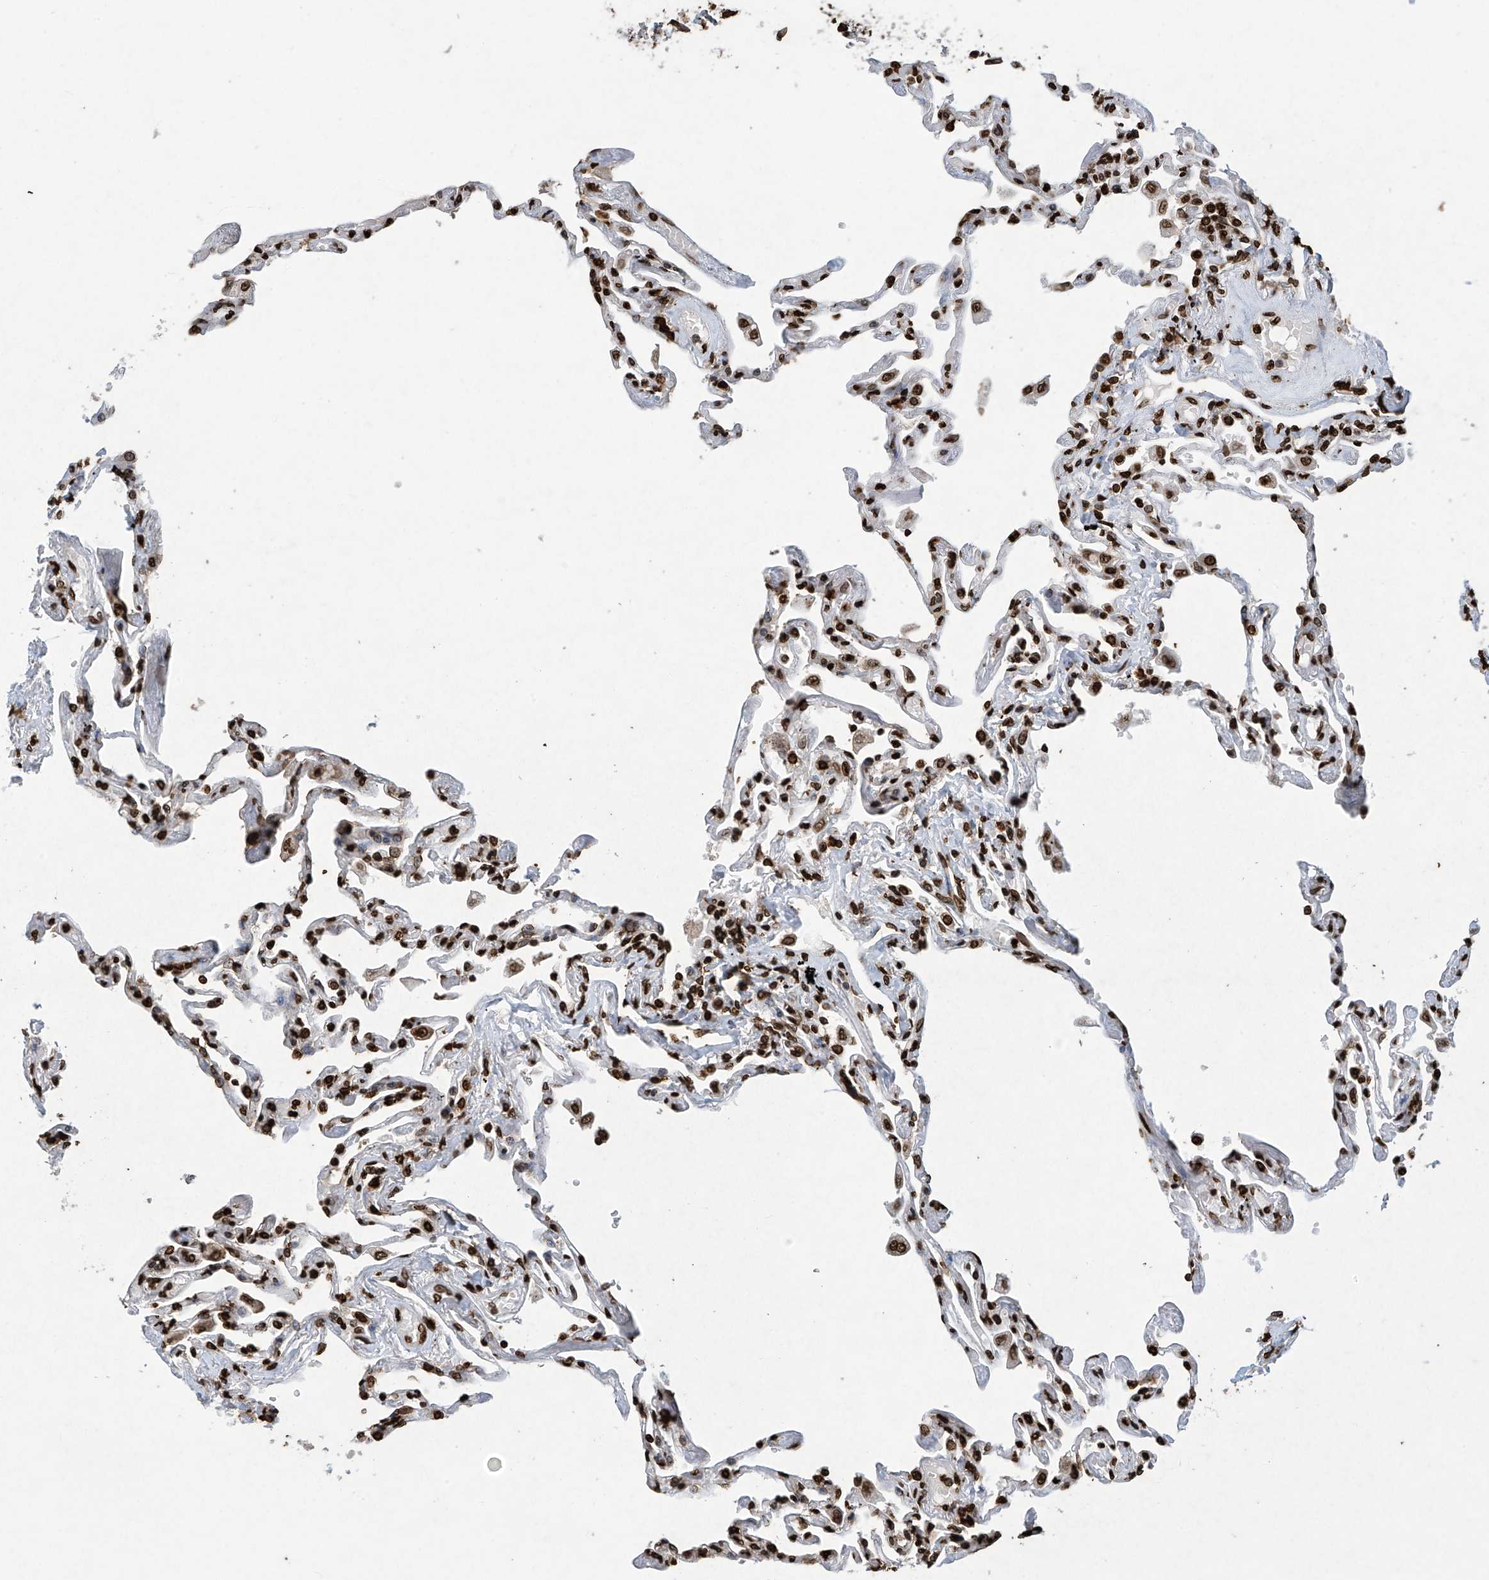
{"staining": {"intensity": "strong", "quantity": ">75%", "location": "nuclear"}, "tissue": "lung", "cell_type": "Alveolar cells", "image_type": "normal", "snomed": [{"axis": "morphology", "description": "Normal tissue, NOS"}, {"axis": "topography", "description": "Lung"}], "caption": "Strong nuclear expression for a protein is seen in approximately >75% of alveolar cells of benign lung using IHC.", "gene": "H3", "patient": {"sex": "female", "age": 67}}